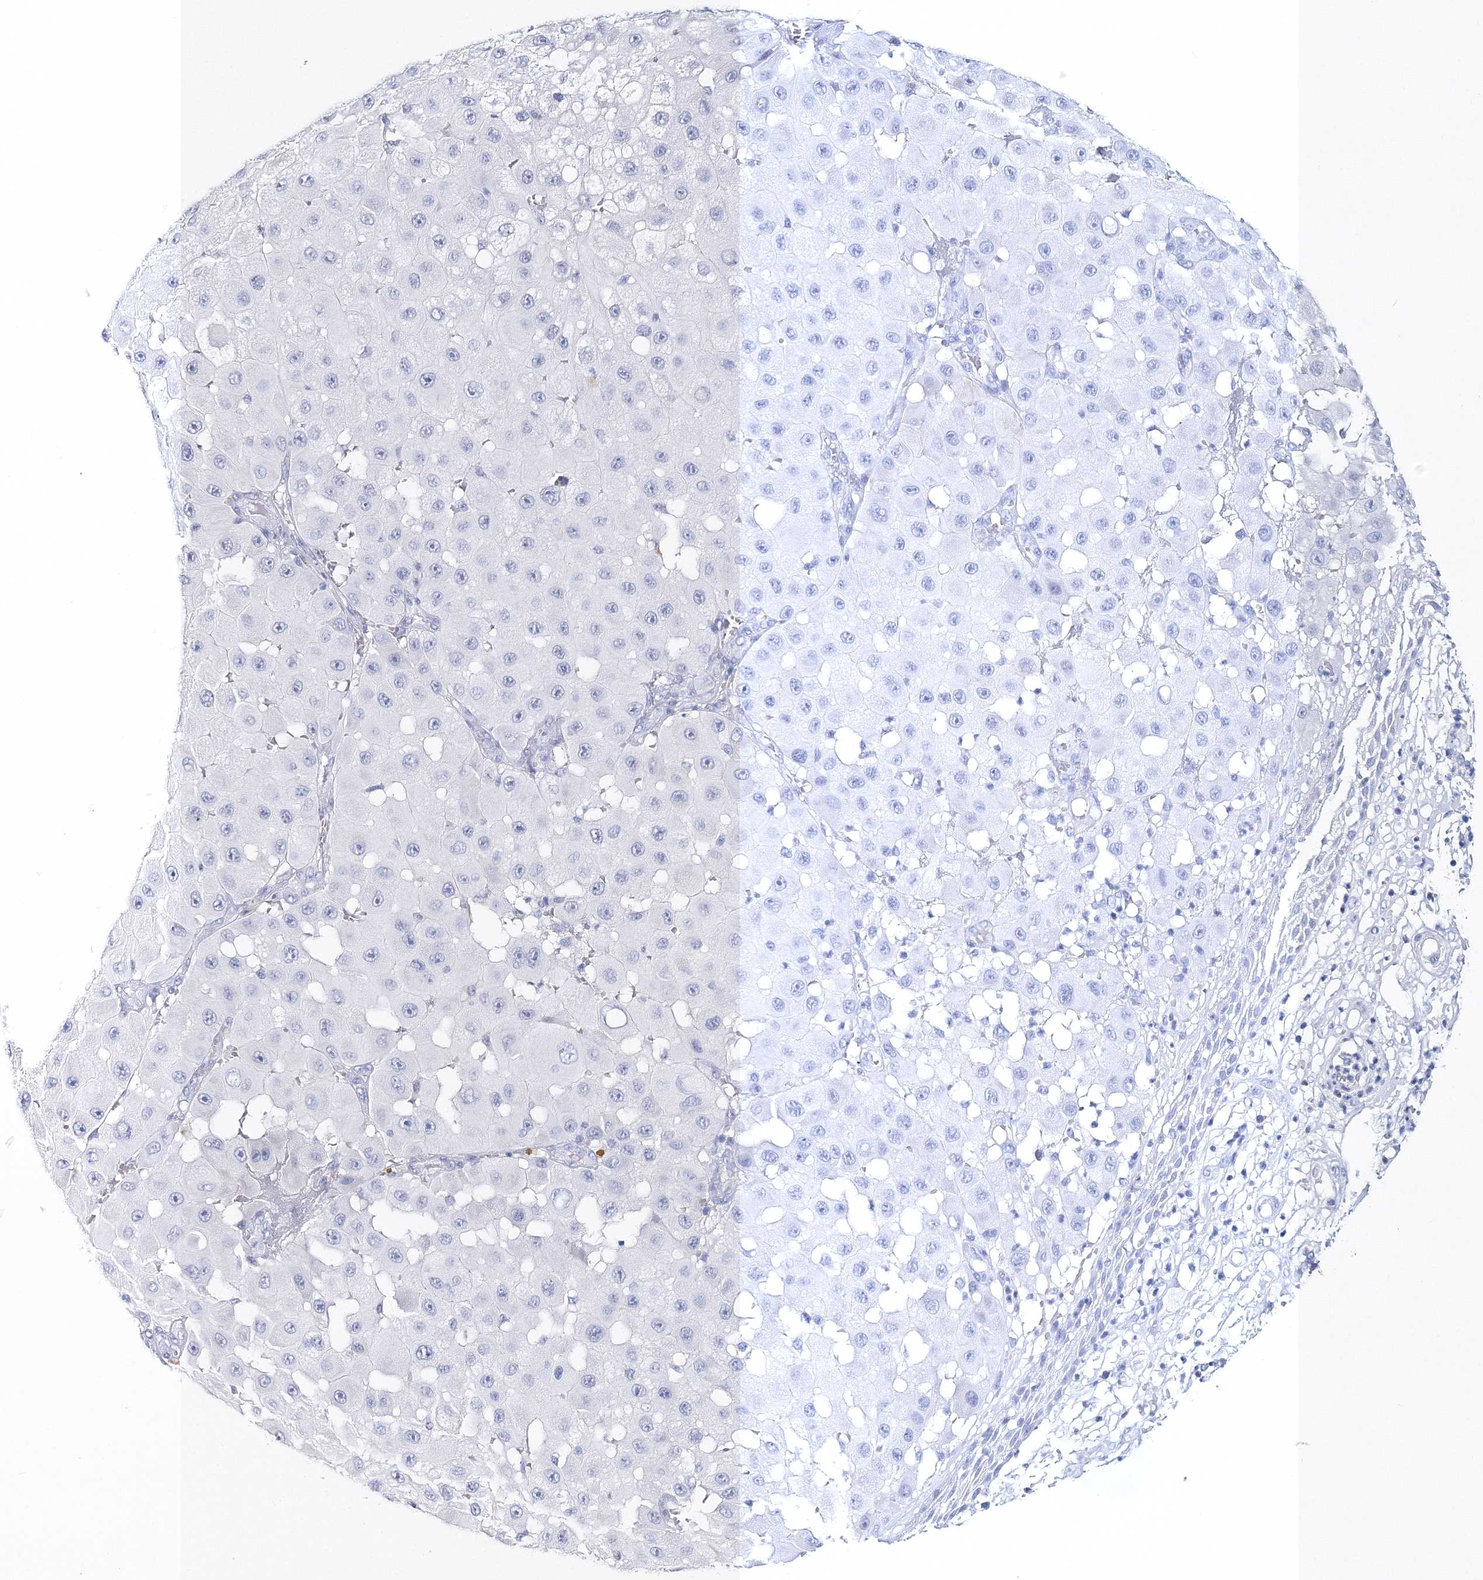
{"staining": {"intensity": "negative", "quantity": "none", "location": "none"}, "tissue": "melanoma", "cell_type": "Tumor cells", "image_type": "cancer", "snomed": [{"axis": "morphology", "description": "Malignant melanoma, NOS"}, {"axis": "topography", "description": "Skin"}], "caption": "The IHC micrograph has no significant positivity in tumor cells of melanoma tissue.", "gene": "MYOZ2", "patient": {"sex": "female", "age": 81}}